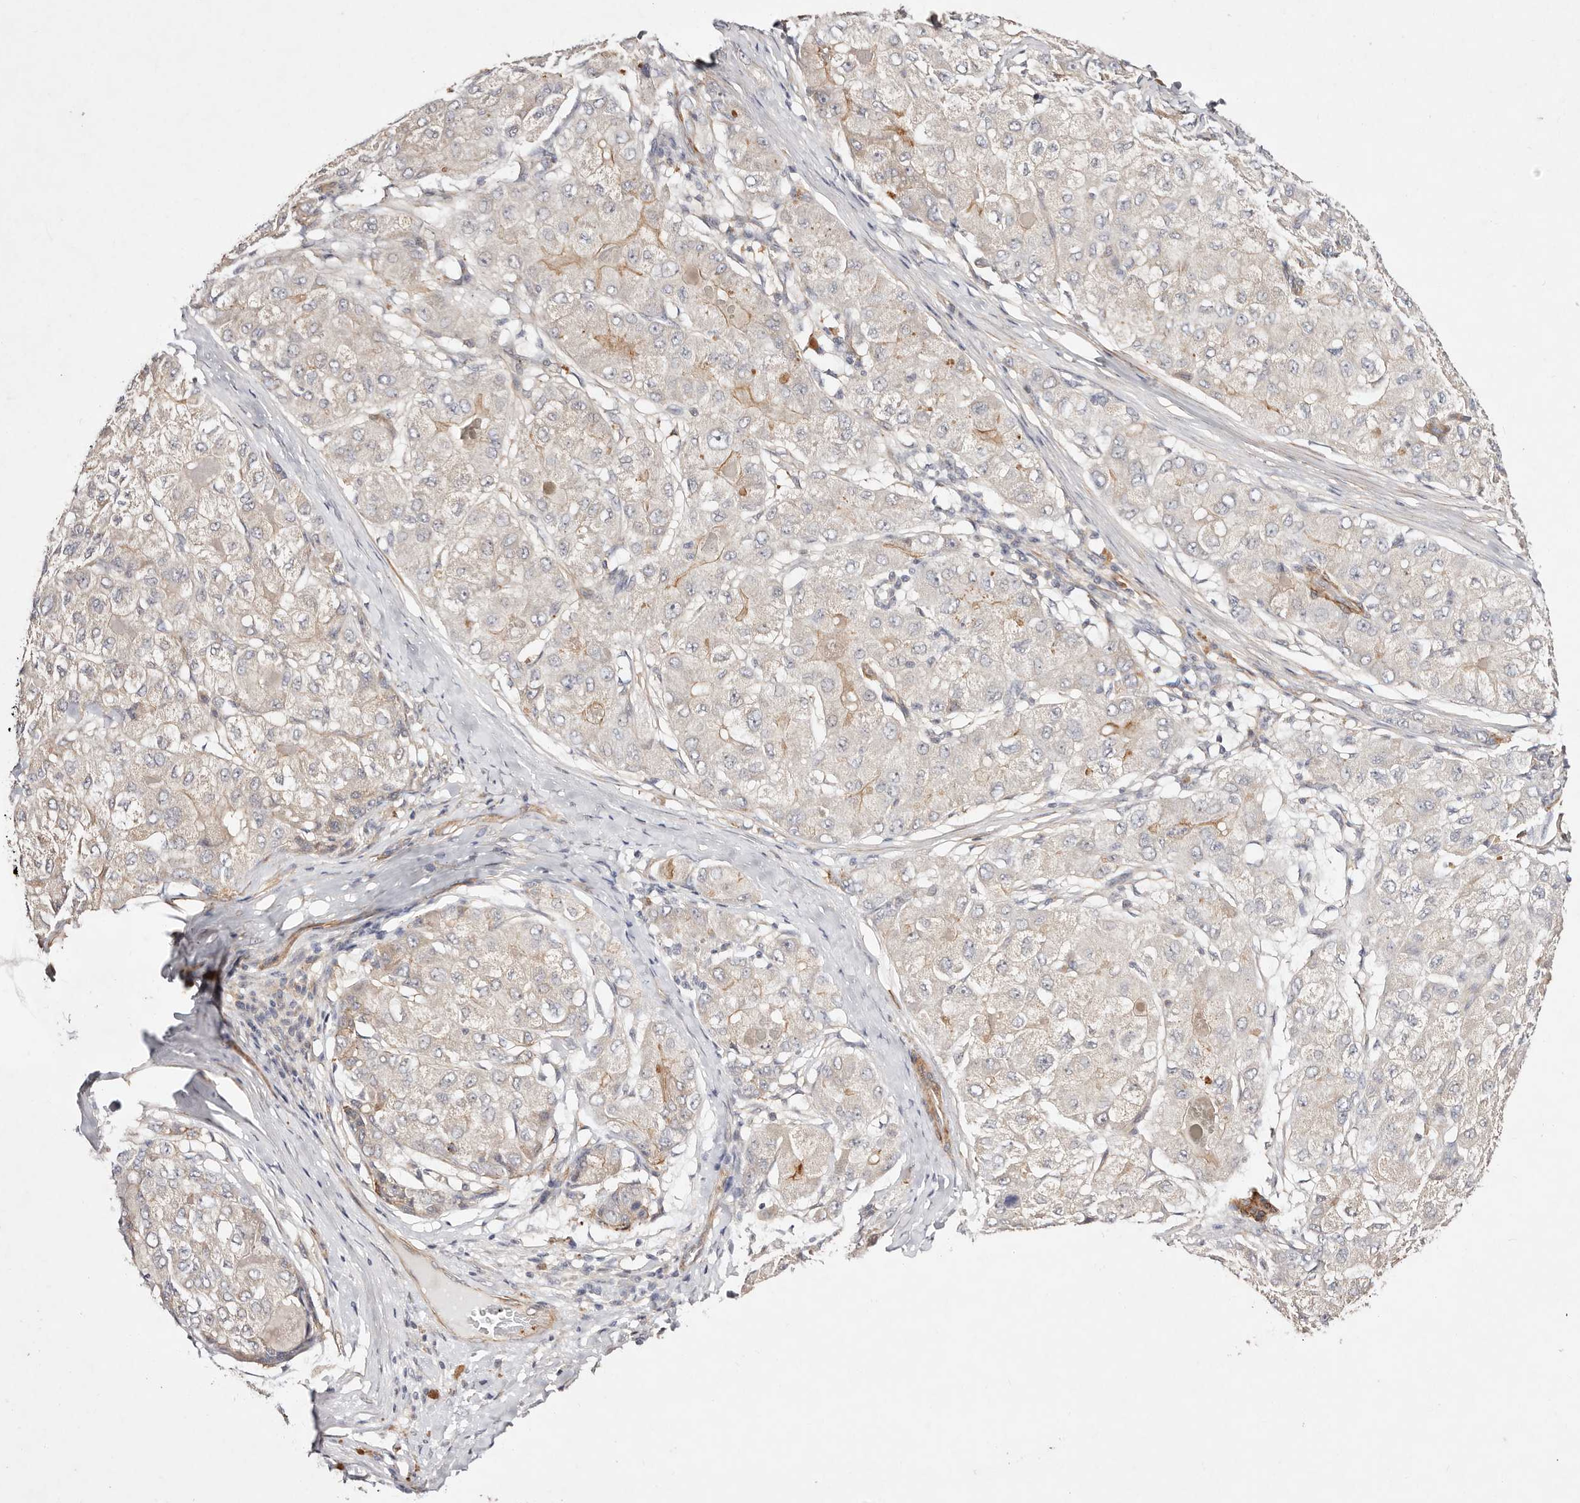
{"staining": {"intensity": "moderate", "quantity": "<25%", "location": "cytoplasmic/membranous"}, "tissue": "liver cancer", "cell_type": "Tumor cells", "image_type": "cancer", "snomed": [{"axis": "morphology", "description": "Carcinoma, Hepatocellular, NOS"}, {"axis": "topography", "description": "Liver"}], "caption": "Human liver cancer stained with a protein marker exhibits moderate staining in tumor cells.", "gene": "MTMR11", "patient": {"sex": "male", "age": 80}}